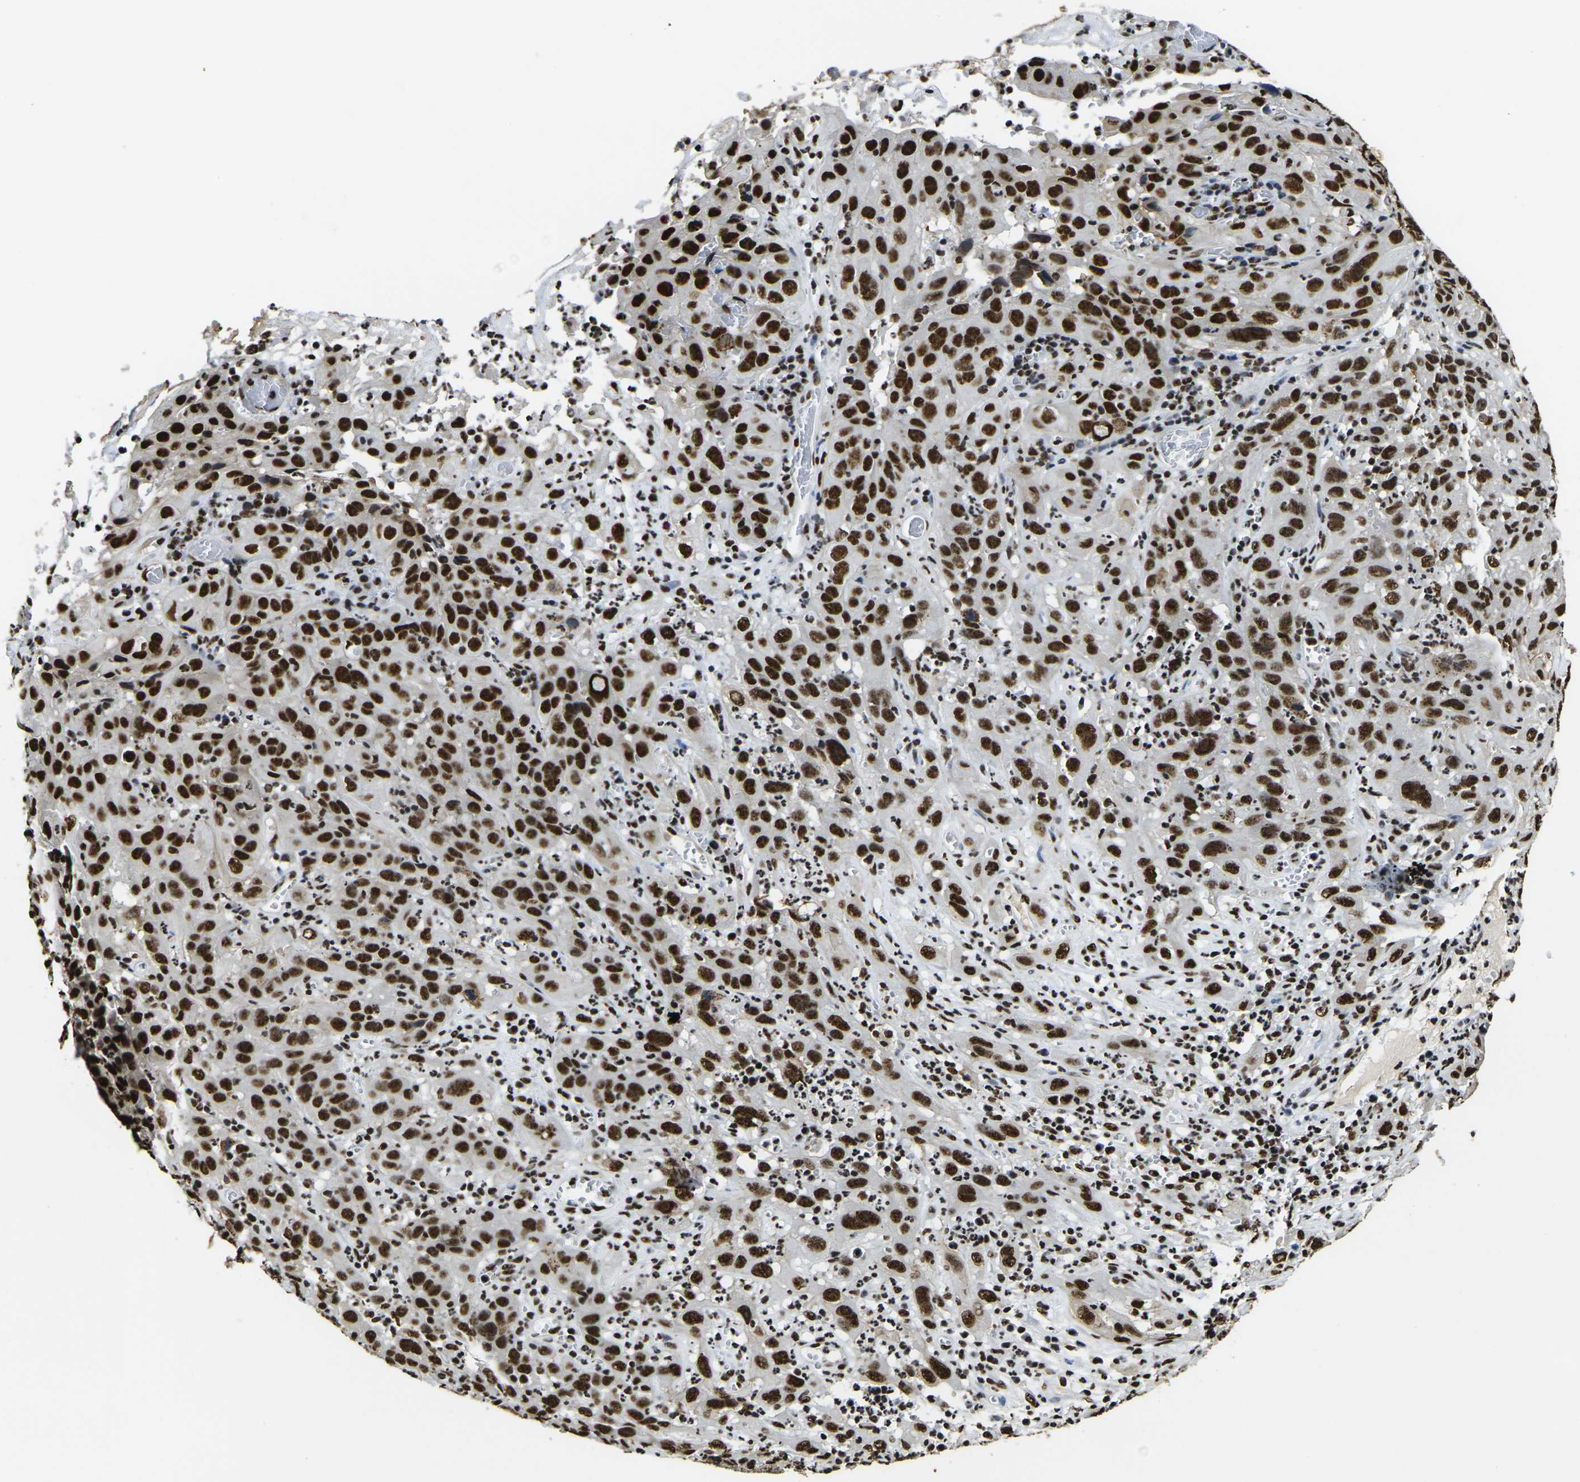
{"staining": {"intensity": "strong", "quantity": ">75%", "location": "nuclear"}, "tissue": "cervical cancer", "cell_type": "Tumor cells", "image_type": "cancer", "snomed": [{"axis": "morphology", "description": "Squamous cell carcinoma, NOS"}, {"axis": "topography", "description": "Cervix"}], "caption": "An immunohistochemistry micrograph of neoplastic tissue is shown. Protein staining in brown highlights strong nuclear positivity in cervical cancer within tumor cells.", "gene": "SMARCC1", "patient": {"sex": "female", "age": 32}}